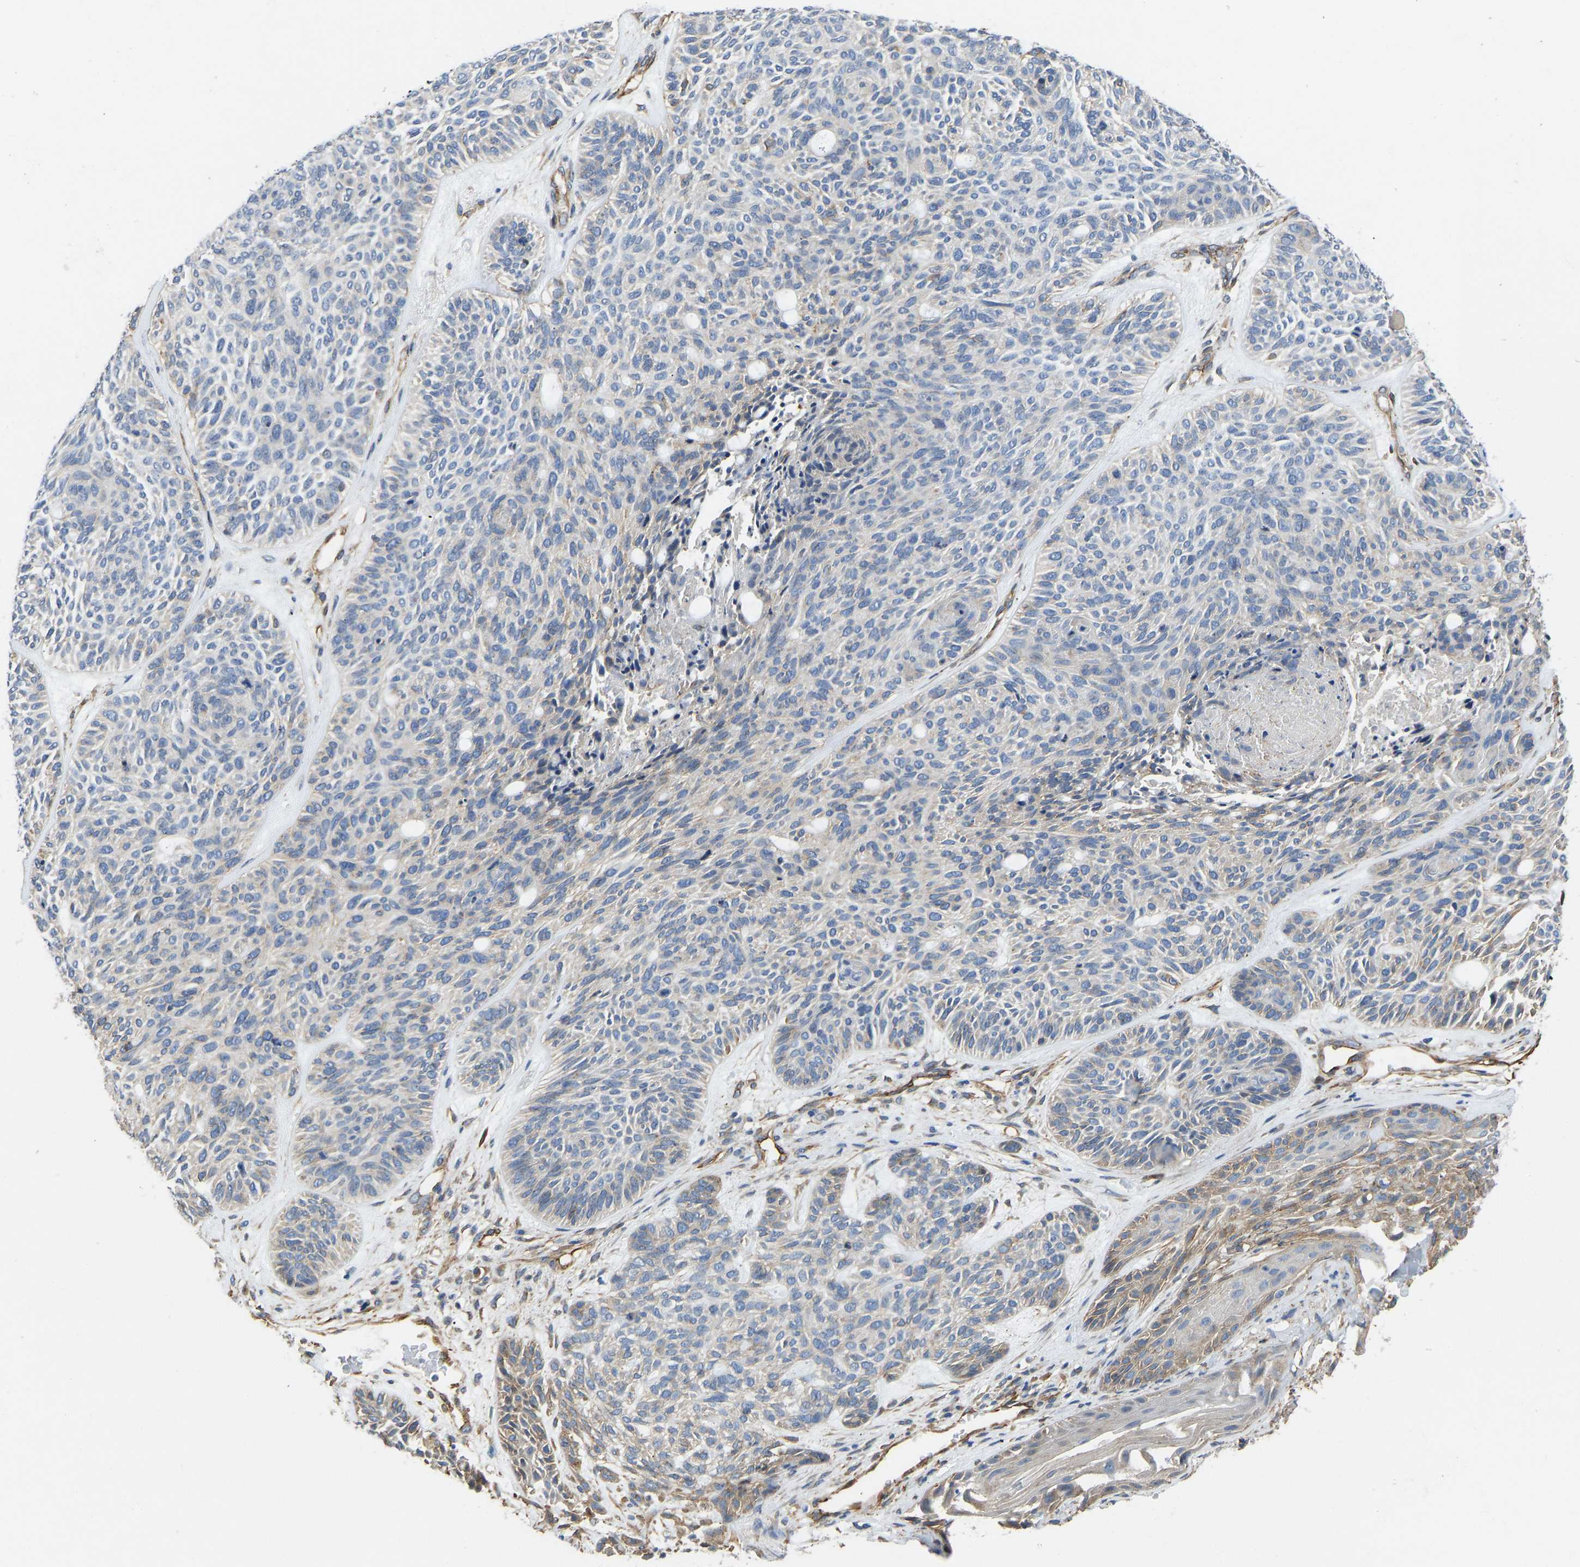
{"staining": {"intensity": "weak", "quantity": "<25%", "location": "cytoplasmic/membranous"}, "tissue": "skin cancer", "cell_type": "Tumor cells", "image_type": "cancer", "snomed": [{"axis": "morphology", "description": "Basal cell carcinoma"}, {"axis": "topography", "description": "Skin"}], "caption": "Micrograph shows no protein staining in tumor cells of skin cancer (basal cell carcinoma) tissue.", "gene": "ELMO2", "patient": {"sex": "male", "age": 55}}